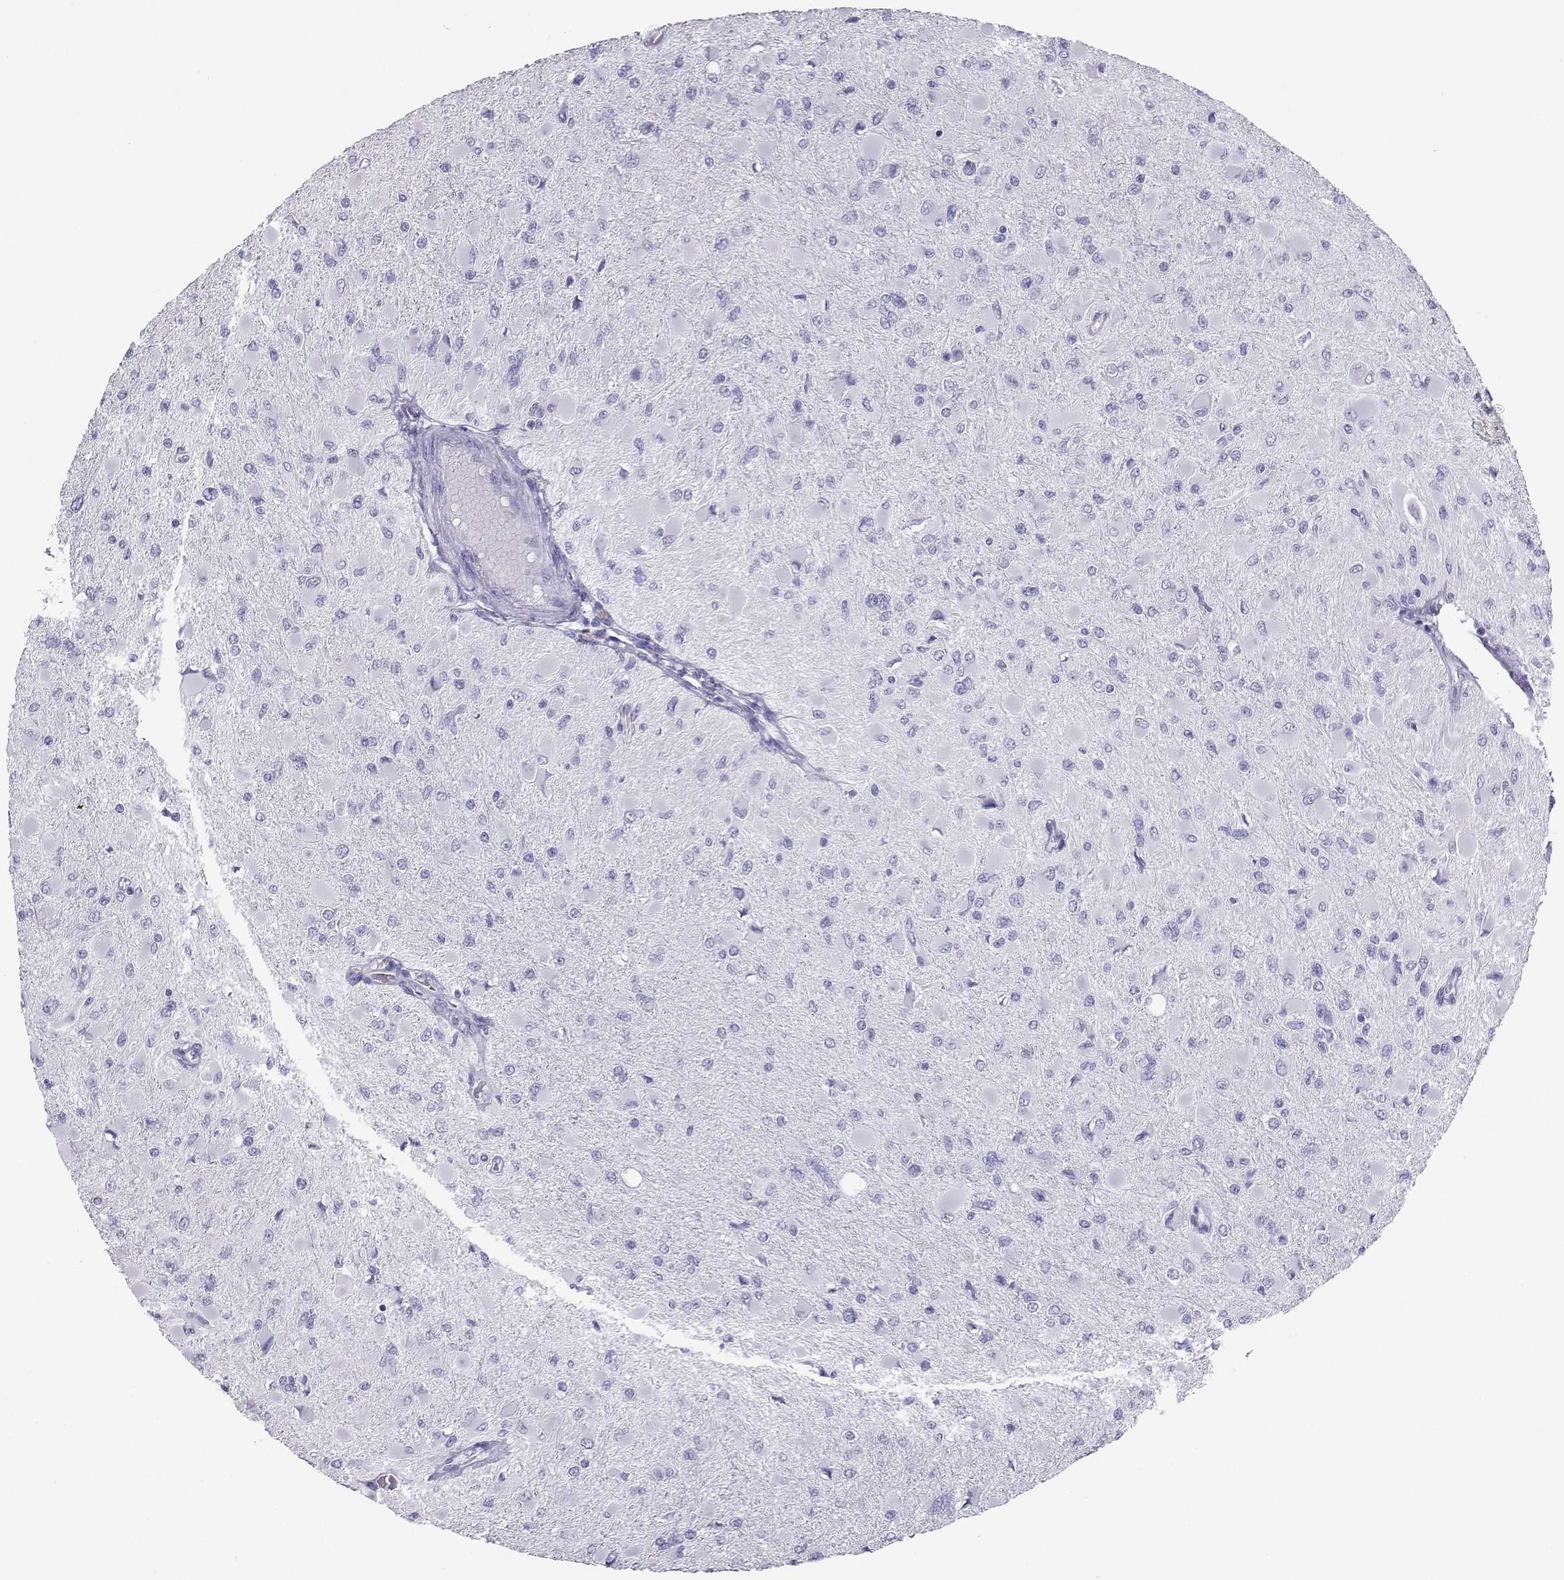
{"staining": {"intensity": "negative", "quantity": "none", "location": "none"}, "tissue": "glioma", "cell_type": "Tumor cells", "image_type": "cancer", "snomed": [{"axis": "morphology", "description": "Glioma, malignant, High grade"}, {"axis": "topography", "description": "Cerebral cortex"}], "caption": "A high-resolution micrograph shows immunohistochemistry staining of malignant high-grade glioma, which exhibits no significant expression in tumor cells.", "gene": "LORICRIN", "patient": {"sex": "female", "age": 36}}